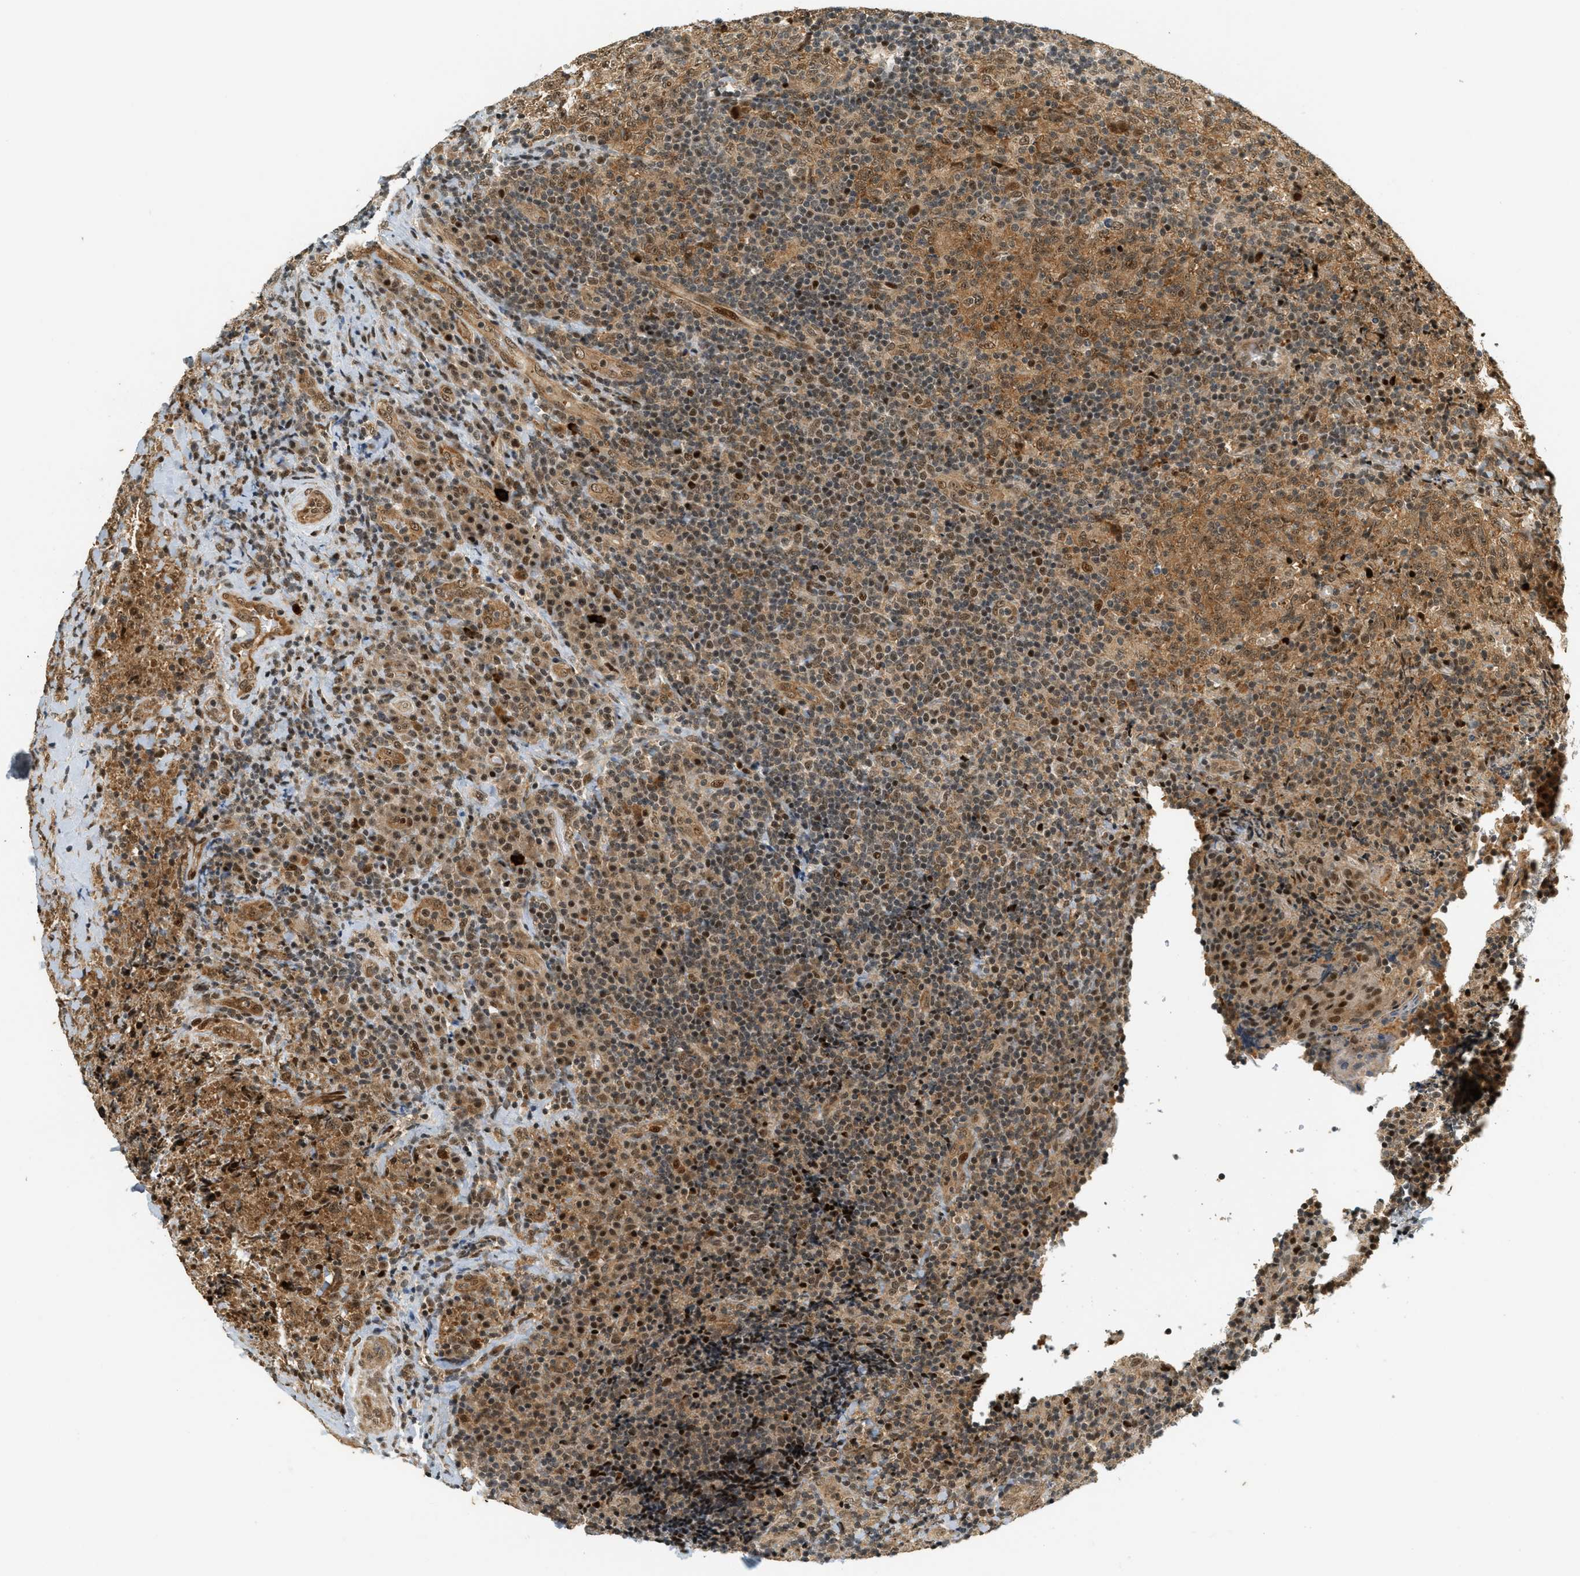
{"staining": {"intensity": "moderate", "quantity": ">75%", "location": "cytoplasmic/membranous,nuclear"}, "tissue": "lymphoma", "cell_type": "Tumor cells", "image_type": "cancer", "snomed": [{"axis": "morphology", "description": "Malignant lymphoma, non-Hodgkin's type, High grade"}, {"axis": "topography", "description": "Tonsil"}], "caption": "Moderate cytoplasmic/membranous and nuclear expression for a protein is seen in approximately >75% of tumor cells of malignant lymphoma, non-Hodgkin's type (high-grade) using immunohistochemistry (IHC).", "gene": "FOXM1", "patient": {"sex": "female", "age": 36}}